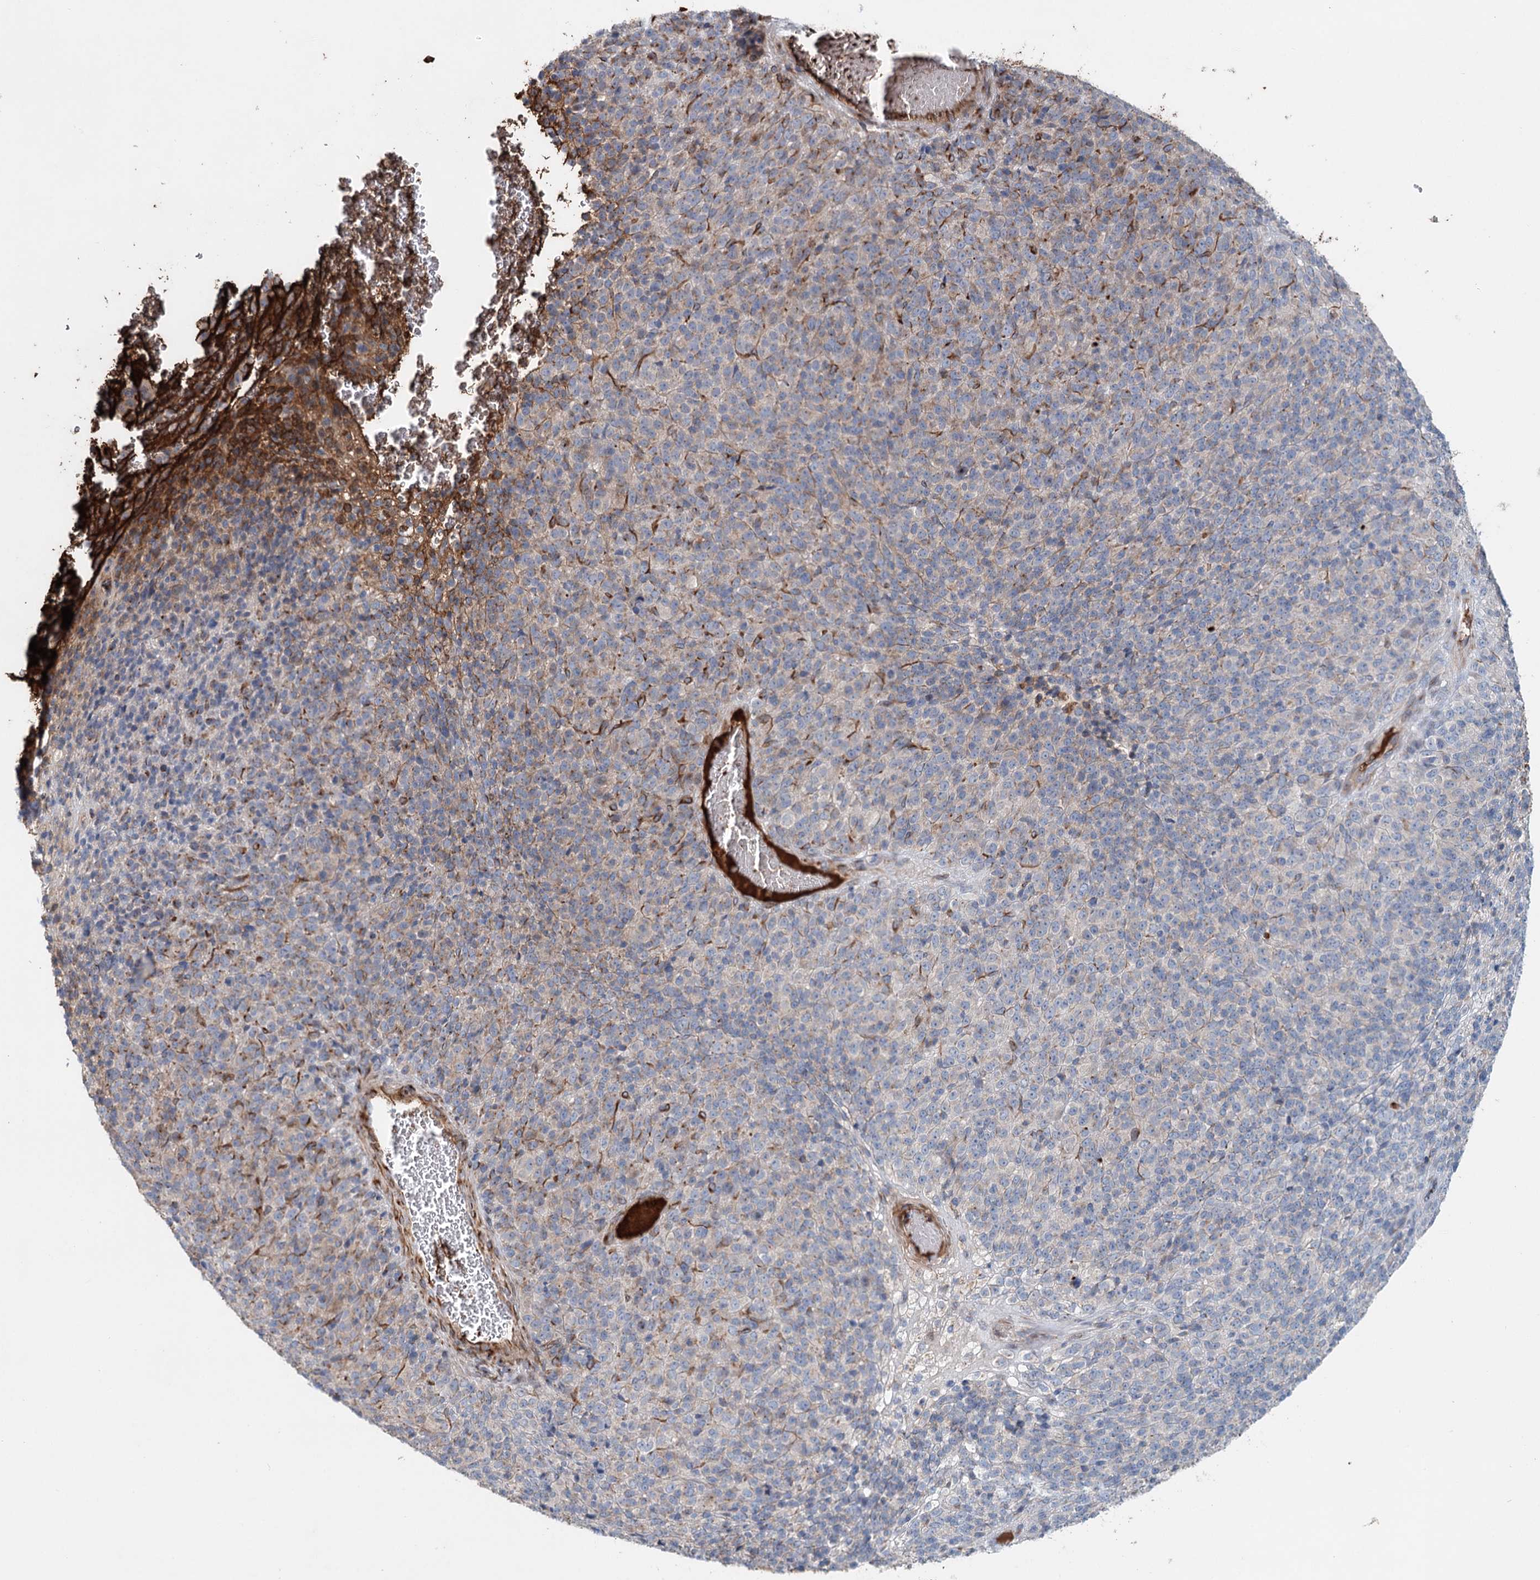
{"staining": {"intensity": "weak", "quantity": "<25%", "location": "cytoplasmic/membranous"}, "tissue": "melanoma", "cell_type": "Tumor cells", "image_type": "cancer", "snomed": [{"axis": "morphology", "description": "Malignant melanoma, Metastatic site"}, {"axis": "topography", "description": "Brain"}], "caption": "This is a histopathology image of immunohistochemistry (IHC) staining of melanoma, which shows no staining in tumor cells.", "gene": "ALKBH8", "patient": {"sex": "female", "age": 56}}